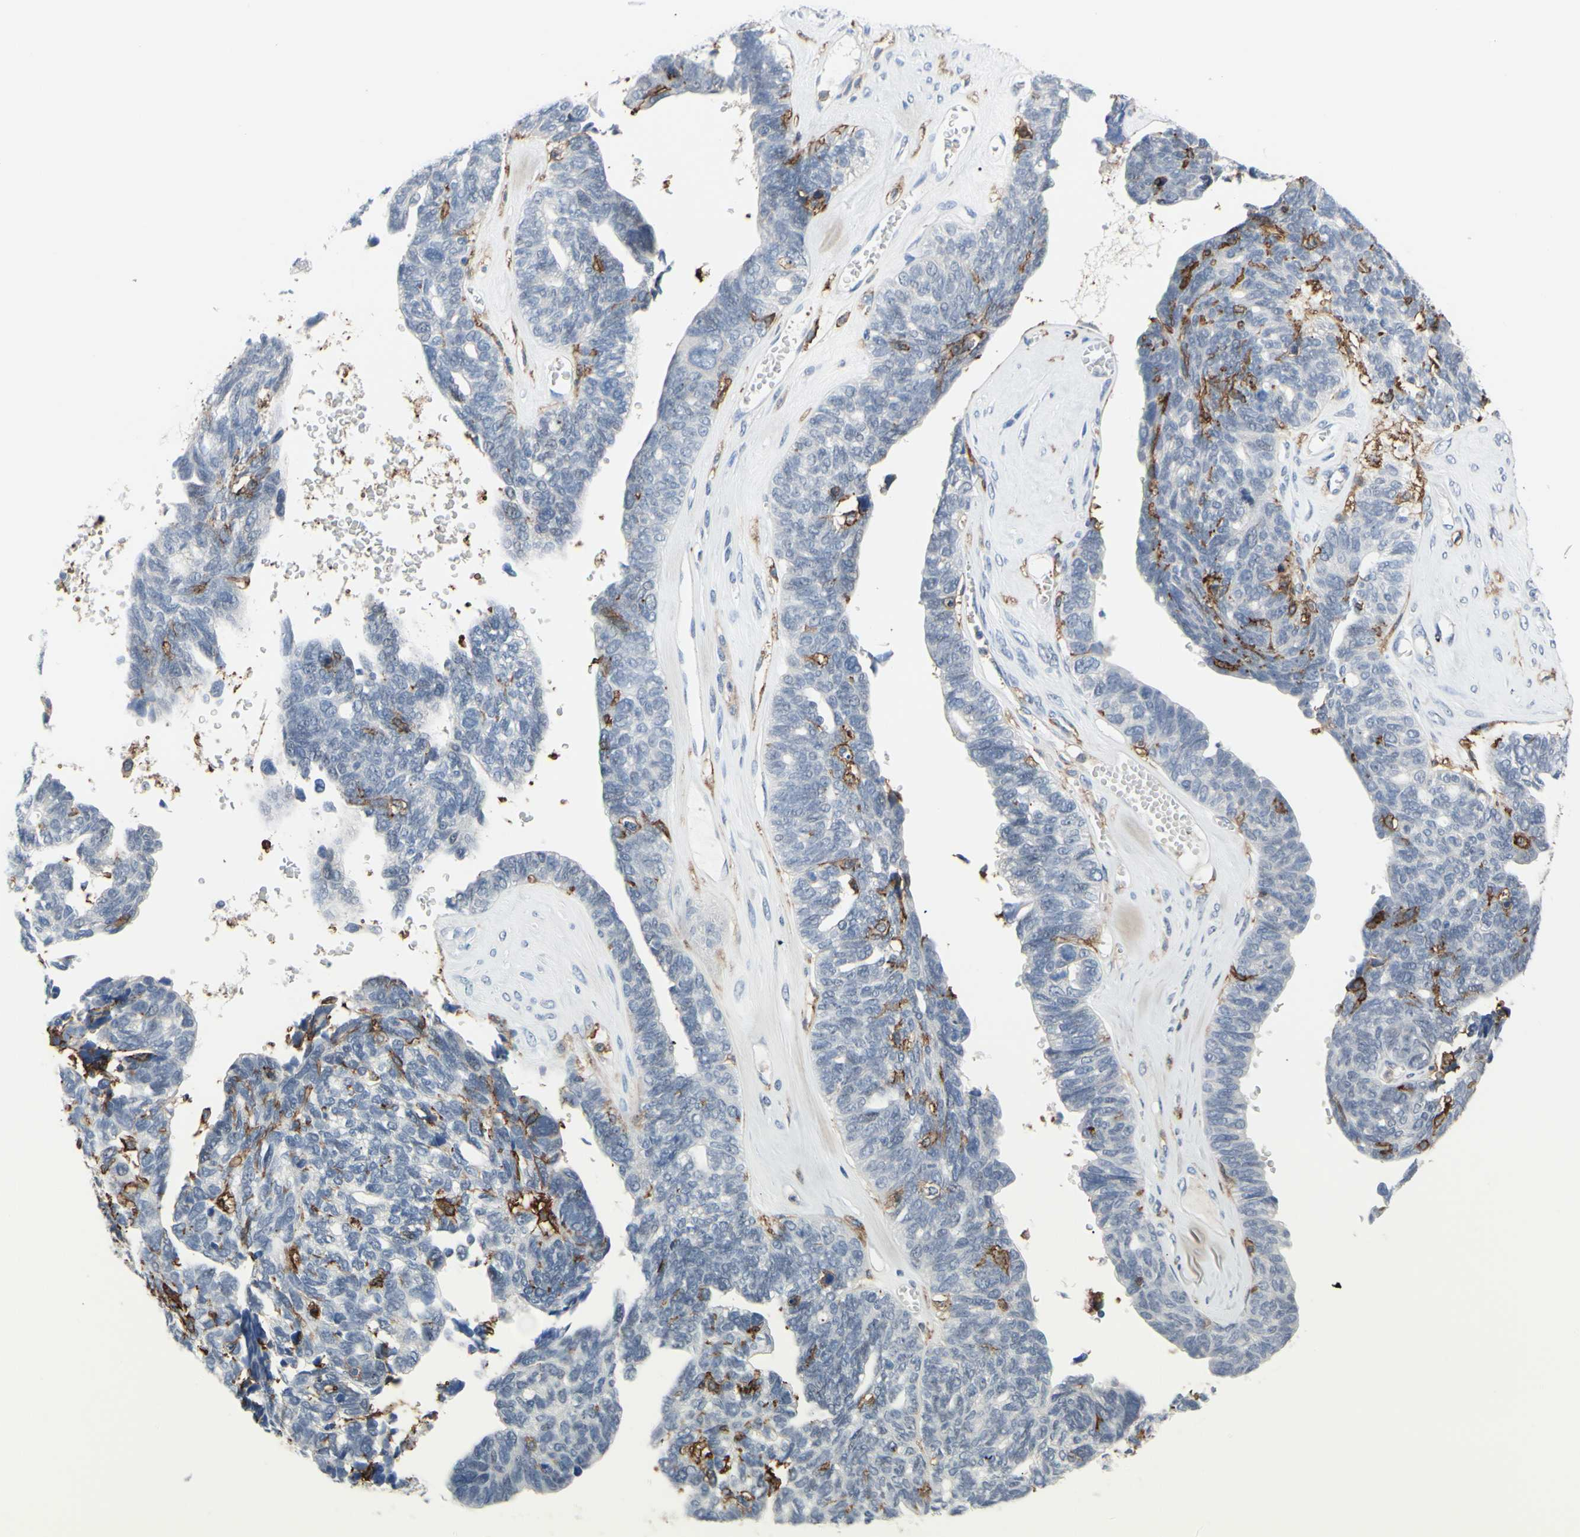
{"staining": {"intensity": "negative", "quantity": "none", "location": "none"}, "tissue": "ovarian cancer", "cell_type": "Tumor cells", "image_type": "cancer", "snomed": [{"axis": "morphology", "description": "Cystadenocarcinoma, serous, NOS"}, {"axis": "topography", "description": "Ovary"}], "caption": "DAB (3,3'-diaminobenzidine) immunohistochemical staining of serous cystadenocarcinoma (ovarian) shows no significant expression in tumor cells.", "gene": "FCGR2A", "patient": {"sex": "female", "age": 79}}